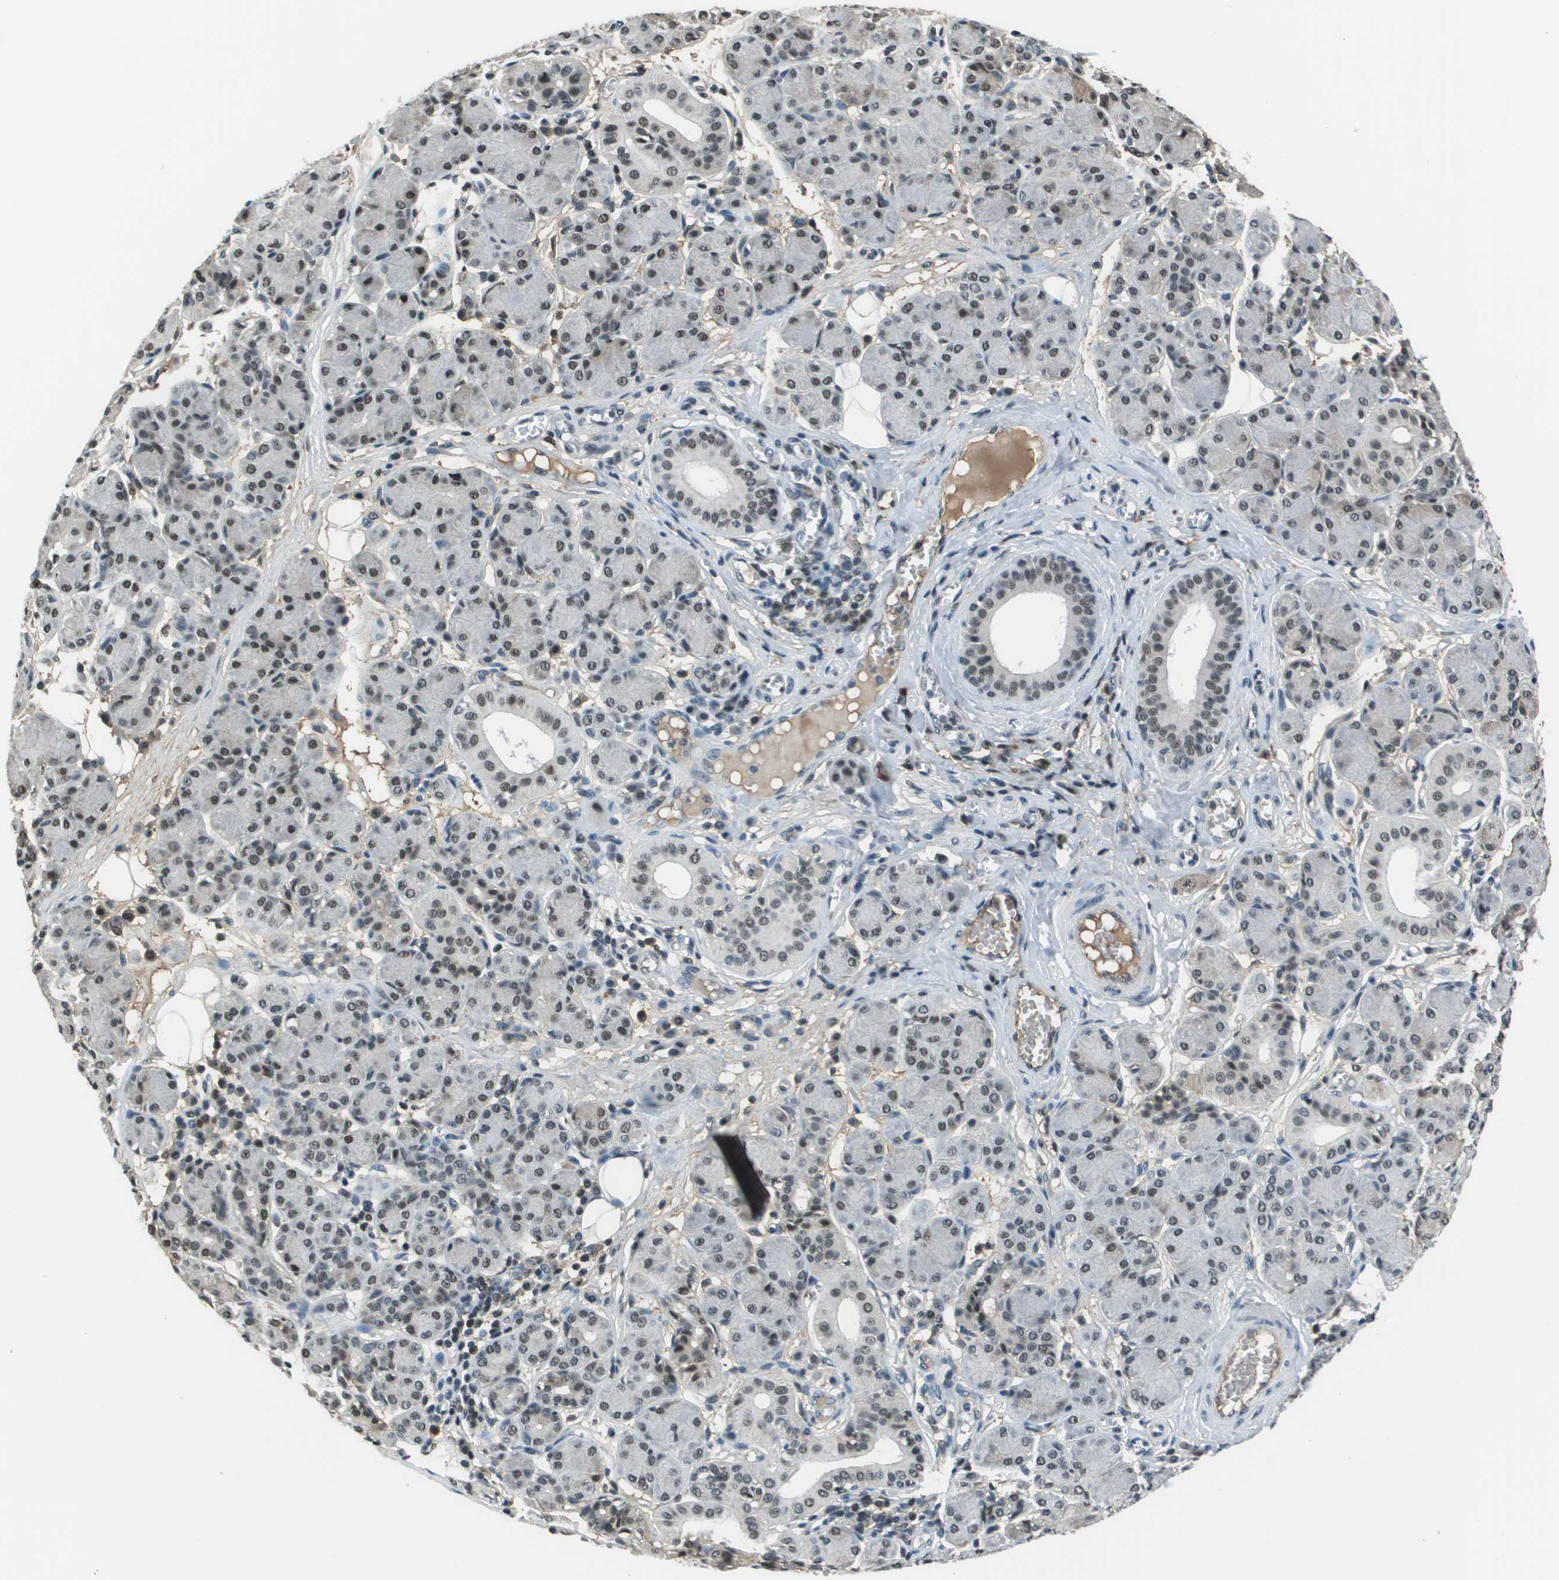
{"staining": {"intensity": "moderate", "quantity": ">75%", "location": "nuclear"}, "tissue": "salivary gland", "cell_type": "Glandular cells", "image_type": "normal", "snomed": [{"axis": "morphology", "description": "Normal tissue, NOS"}, {"axis": "morphology", "description": "Inflammation, NOS"}, {"axis": "topography", "description": "Lymph node"}, {"axis": "topography", "description": "Salivary gland"}], "caption": "Immunohistochemical staining of unremarkable salivary gland demonstrates >75% levels of moderate nuclear protein positivity in approximately >75% of glandular cells. The staining was performed using DAB (3,3'-diaminobenzidine) to visualize the protein expression in brown, while the nuclei were stained in blue with hematoxylin (Magnification: 20x).", "gene": "THRAP3", "patient": {"sex": "male", "age": 3}}